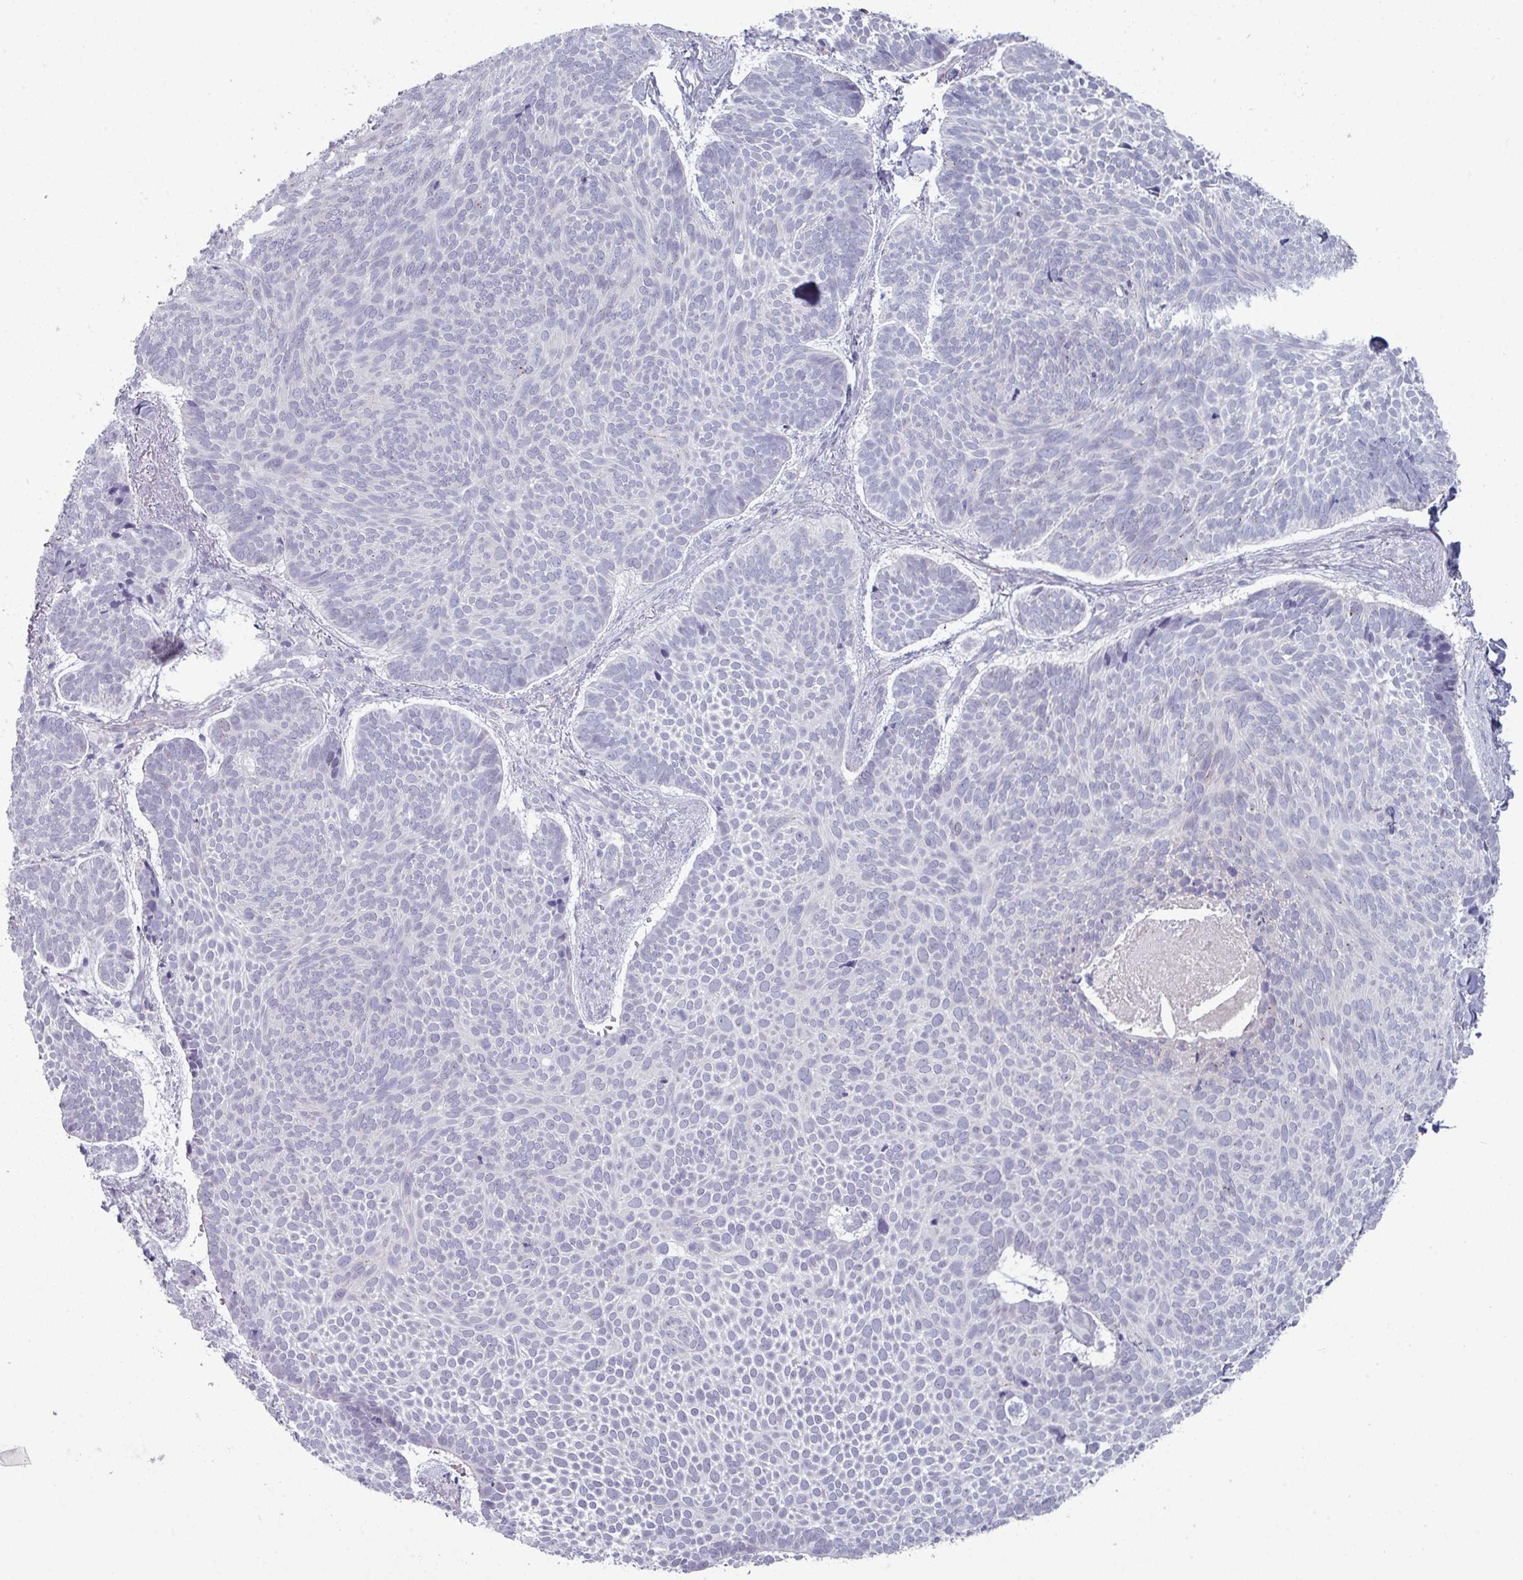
{"staining": {"intensity": "negative", "quantity": "none", "location": "none"}, "tissue": "skin cancer", "cell_type": "Tumor cells", "image_type": "cancer", "snomed": [{"axis": "morphology", "description": "Basal cell carcinoma"}, {"axis": "topography", "description": "Skin"}], "caption": "Skin cancer (basal cell carcinoma) was stained to show a protein in brown. There is no significant staining in tumor cells. (DAB immunohistochemistry, high magnification).", "gene": "ZNF615", "patient": {"sex": "male", "age": 70}}